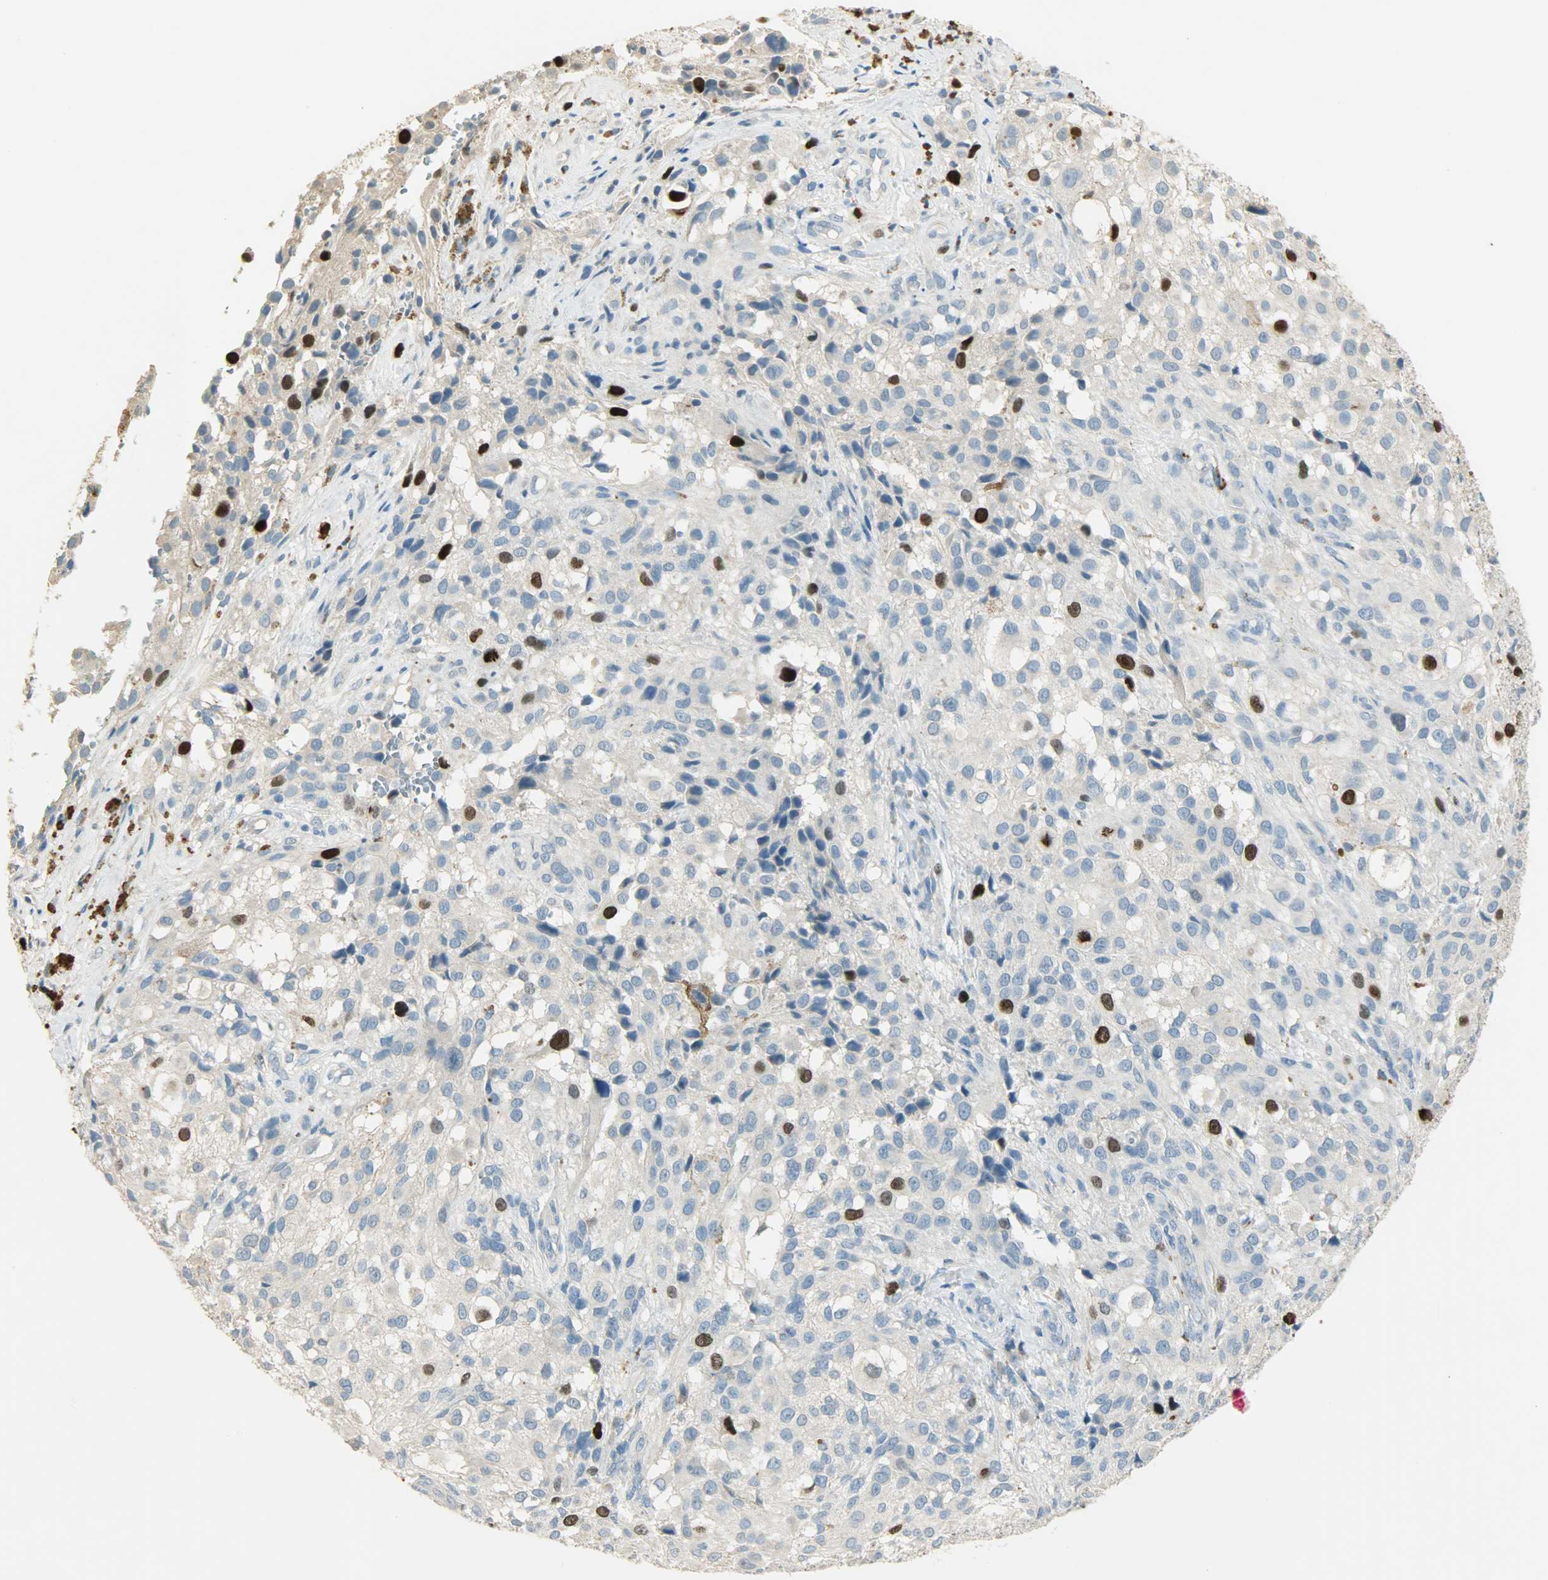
{"staining": {"intensity": "strong", "quantity": "<25%", "location": "cytoplasmic/membranous,nuclear"}, "tissue": "melanoma", "cell_type": "Tumor cells", "image_type": "cancer", "snomed": [{"axis": "morphology", "description": "Necrosis, NOS"}, {"axis": "morphology", "description": "Malignant melanoma, NOS"}, {"axis": "topography", "description": "Skin"}], "caption": "The histopathology image shows staining of malignant melanoma, revealing strong cytoplasmic/membranous and nuclear protein staining (brown color) within tumor cells.", "gene": "TPX2", "patient": {"sex": "female", "age": 87}}